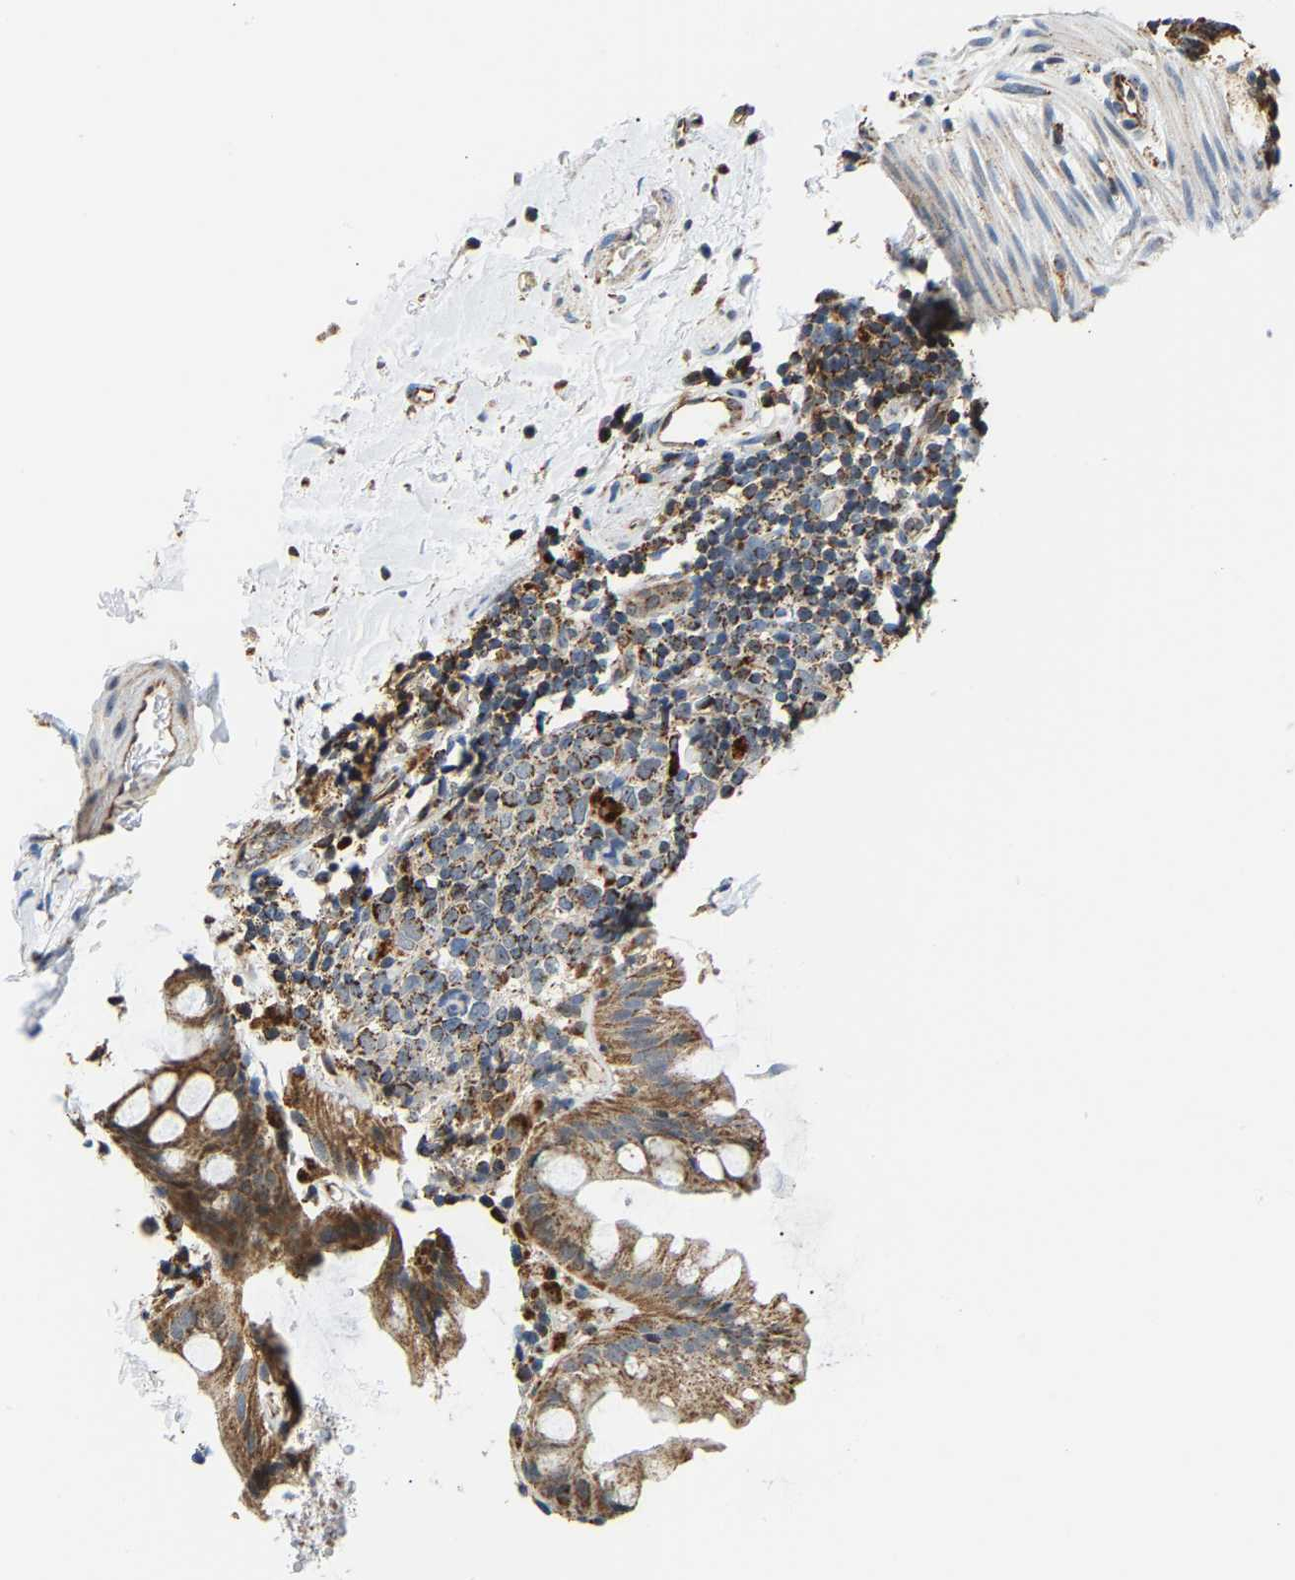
{"staining": {"intensity": "moderate", "quantity": ">75%", "location": "cytoplasmic/membranous"}, "tissue": "rectum", "cell_type": "Glandular cells", "image_type": "normal", "snomed": [{"axis": "morphology", "description": "Normal tissue, NOS"}, {"axis": "topography", "description": "Rectum"}], "caption": "Immunohistochemistry (IHC) (DAB (3,3'-diaminobenzidine)) staining of benign human rectum demonstrates moderate cytoplasmic/membranous protein positivity in about >75% of glandular cells.", "gene": "GIMAP7", "patient": {"sex": "female", "age": 65}}